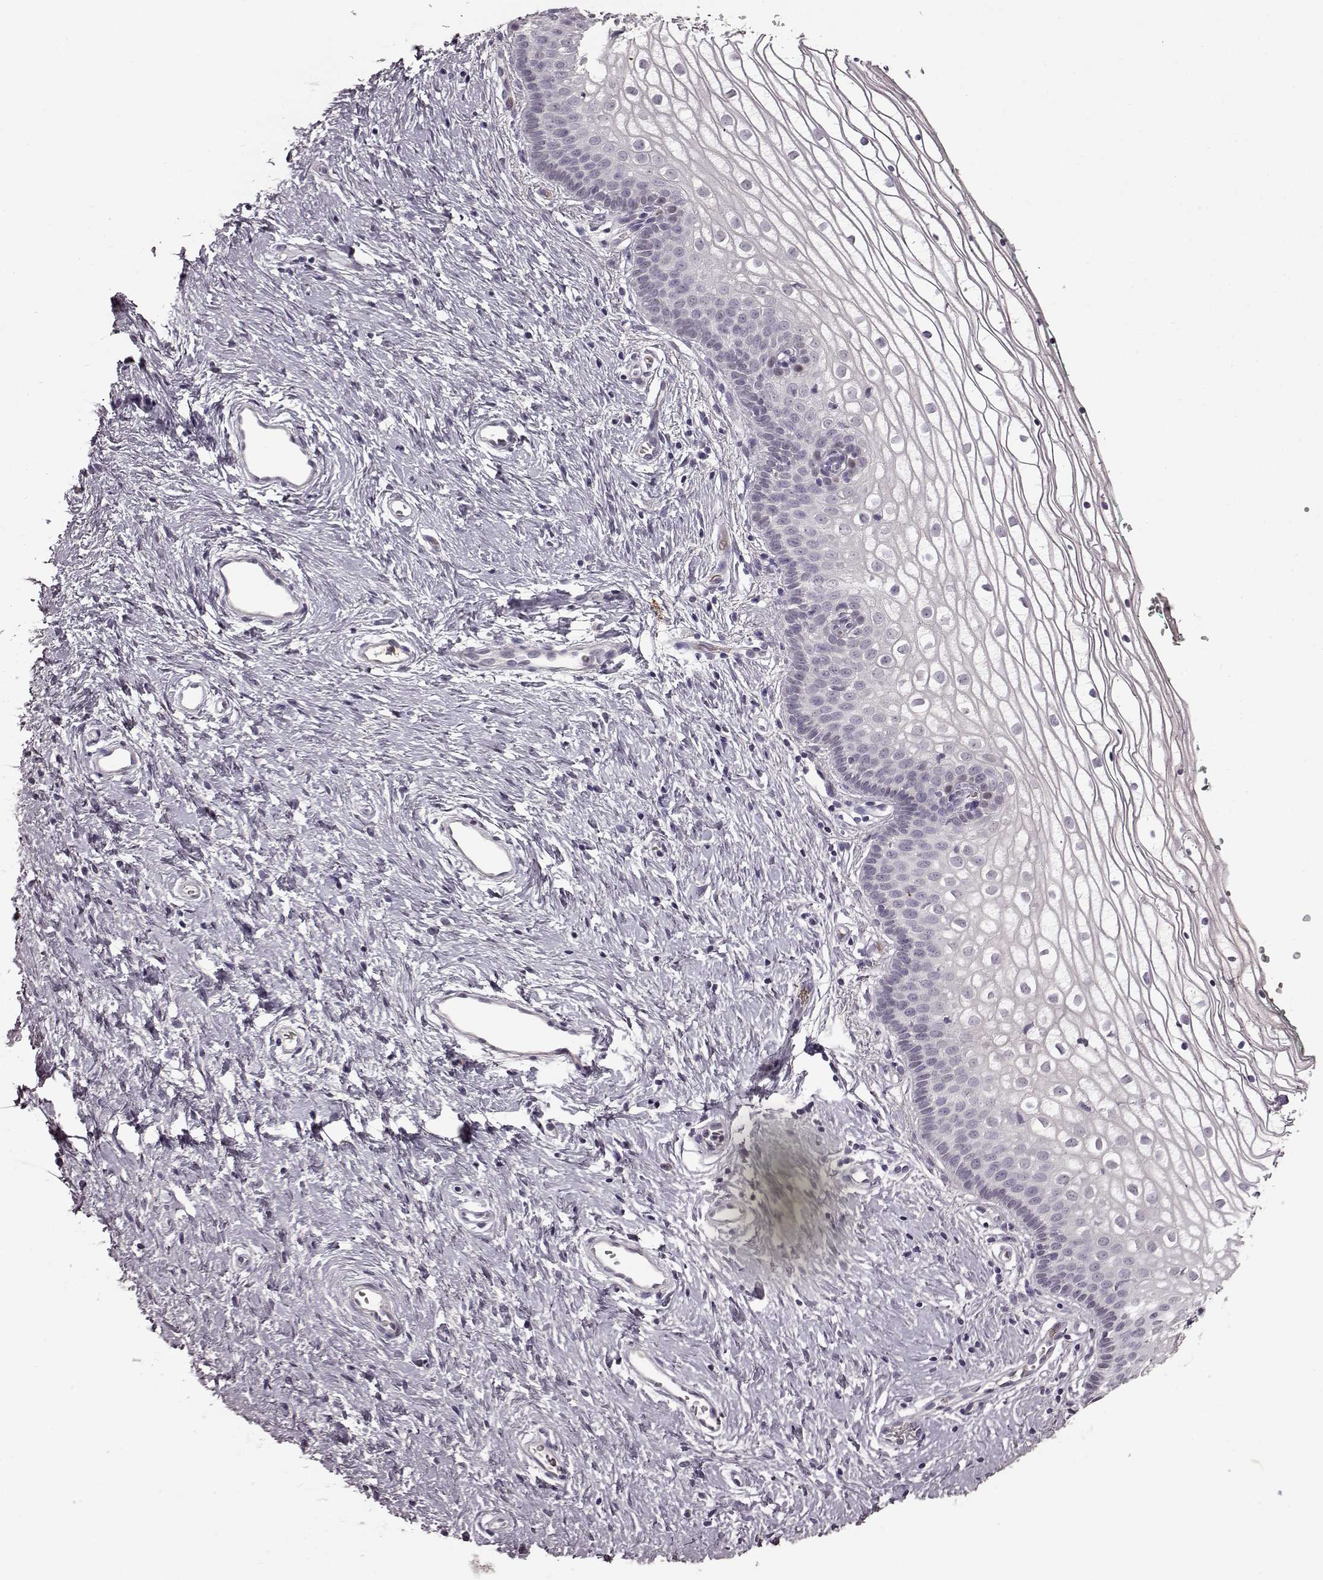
{"staining": {"intensity": "negative", "quantity": "none", "location": "none"}, "tissue": "vagina", "cell_type": "Squamous epithelial cells", "image_type": "normal", "snomed": [{"axis": "morphology", "description": "Normal tissue, NOS"}, {"axis": "topography", "description": "Vagina"}], "caption": "High power microscopy photomicrograph of an immunohistochemistry (IHC) photomicrograph of normal vagina, revealing no significant staining in squamous epithelial cells.", "gene": "CNGA3", "patient": {"sex": "female", "age": 36}}